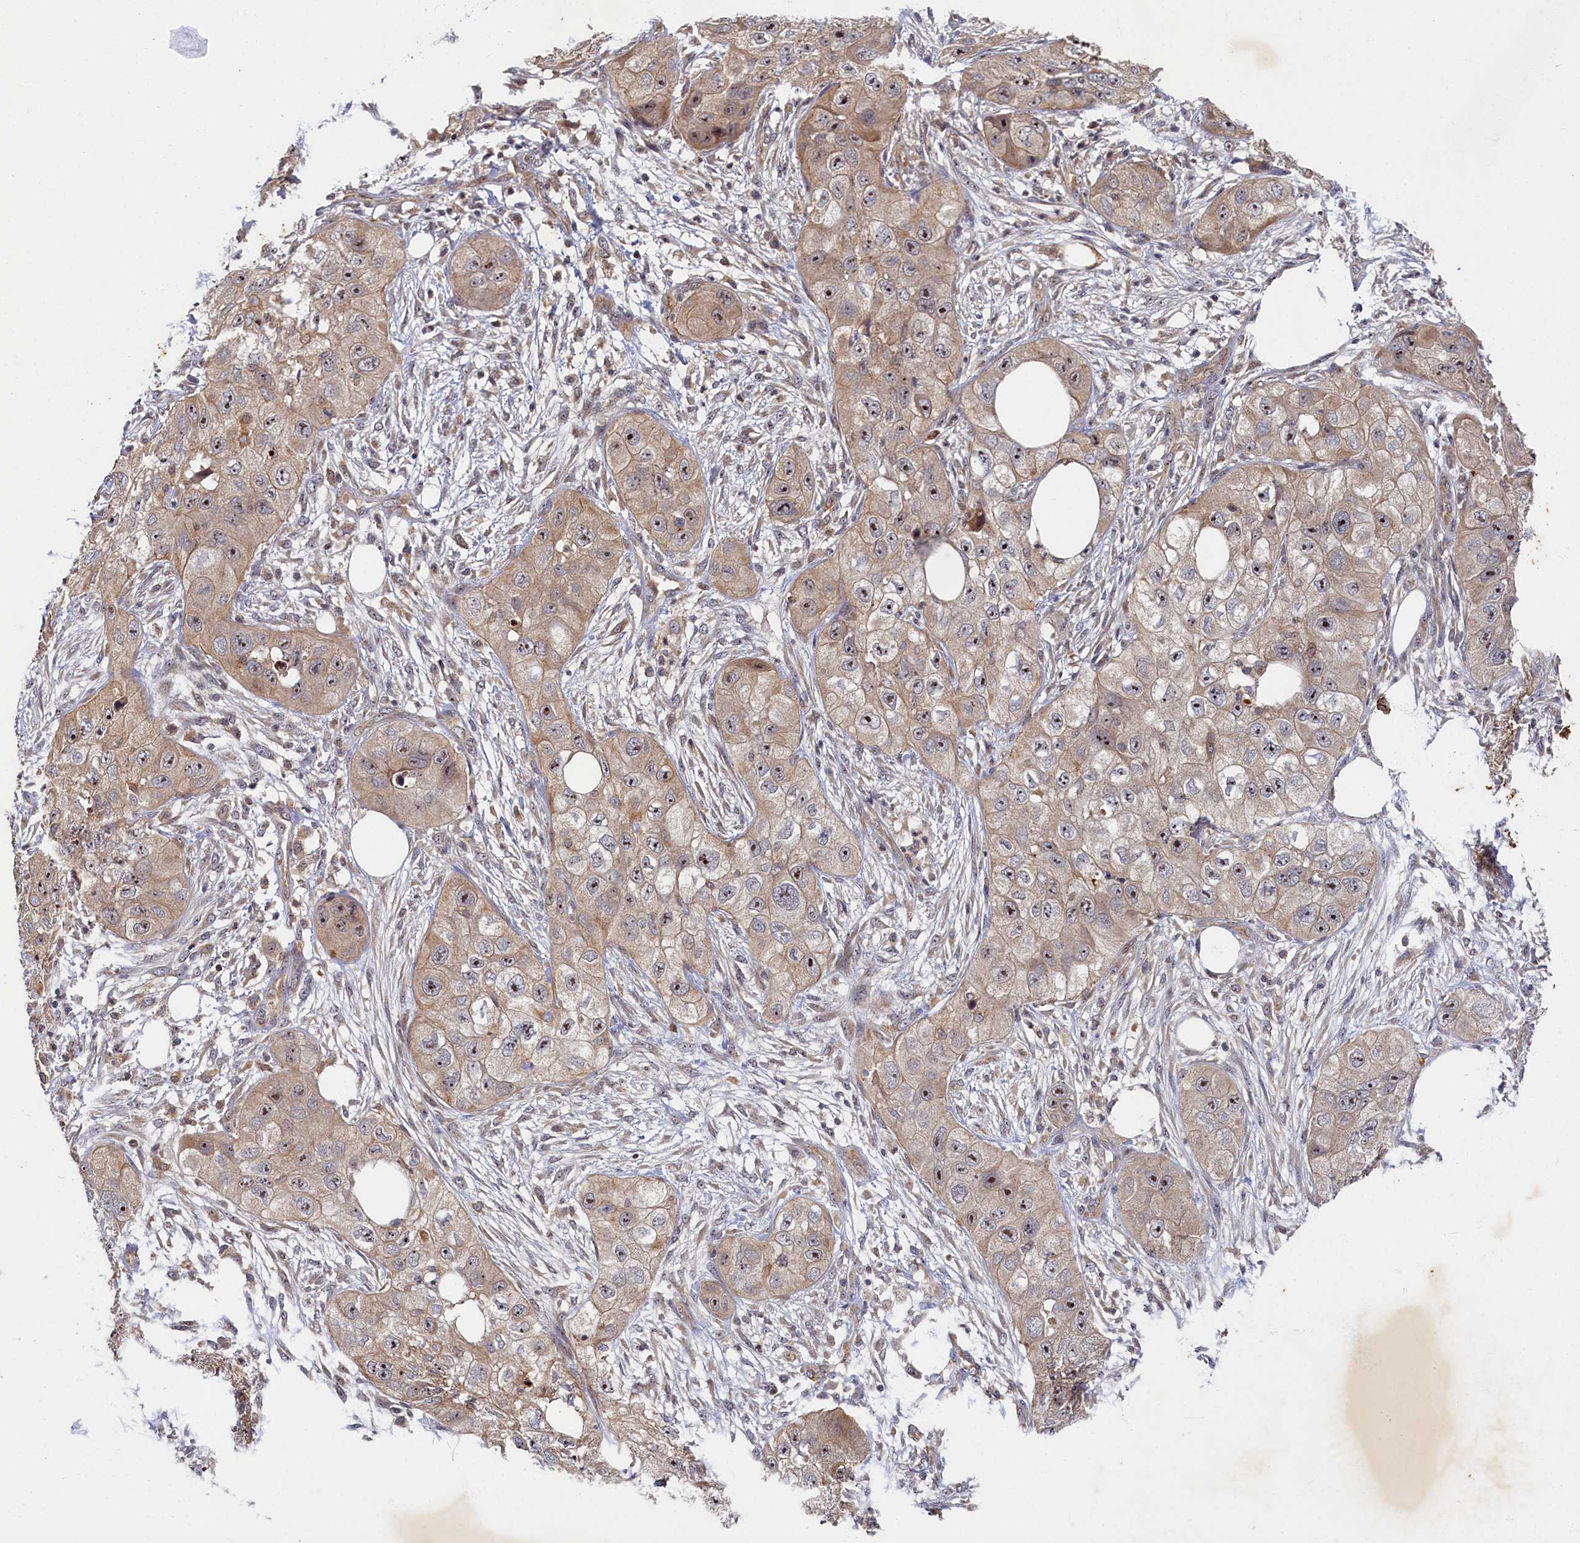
{"staining": {"intensity": "weak", "quantity": ">75%", "location": "cytoplasmic/membranous,nuclear"}, "tissue": "skin cancer", "cell_type": "Tumor cells", "image_type": "cancer", "snomed": [{"axis": "morphology", "description": "Squamous cell carcinoma, NOS"}, {"axis": "topography", "description": "Skin"}, {"axis": "topography", "description": "Subcutis"}], "caption": "Tumor cells demonstrate low levels of weak cytoplasmic/membranous and nuclear expression in about >75% of cells in human squamous cell carcinoma (skin).", "gene": "CEP20", "patient": {"sex": "male", "age": 73}}